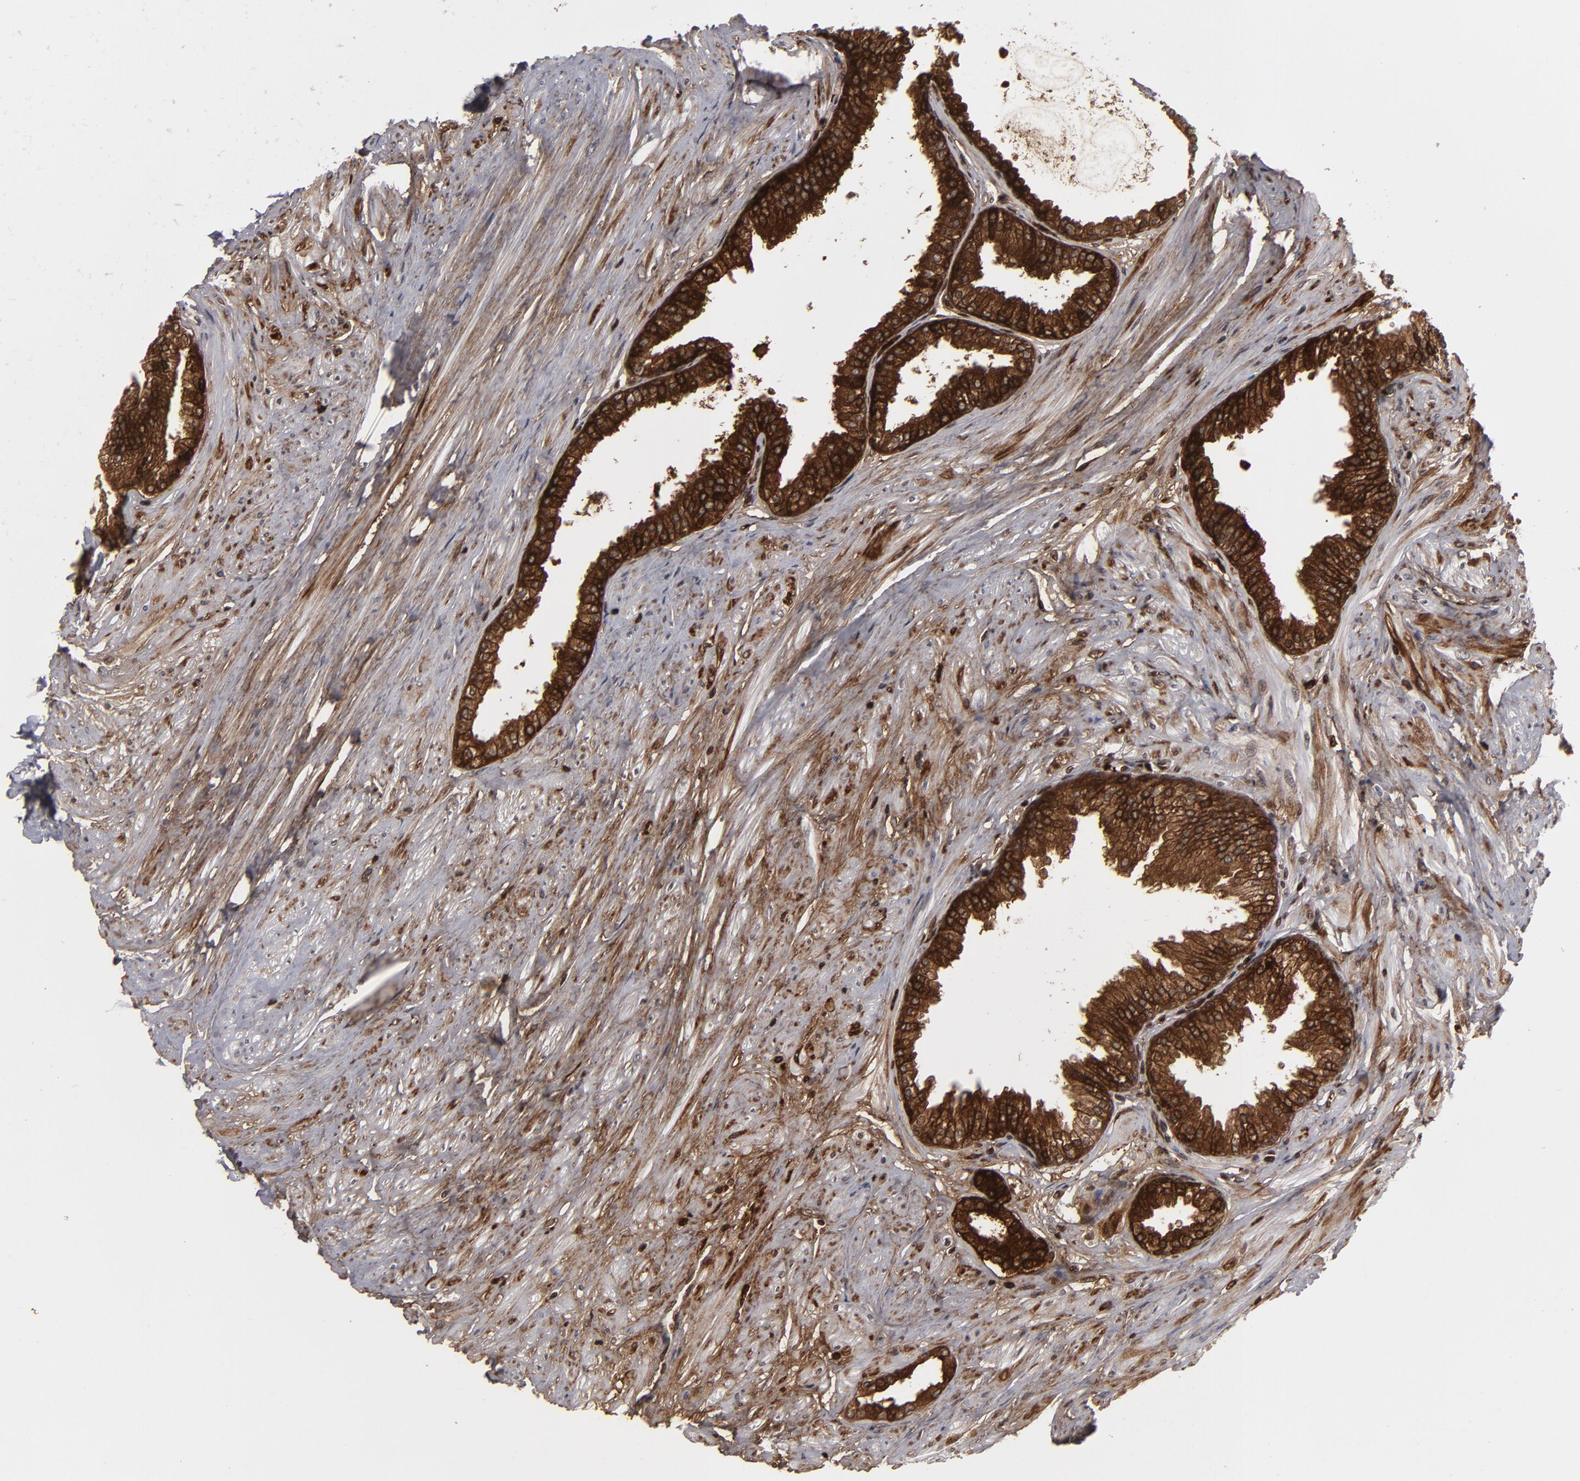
{"staining": {"intensity": "strong", "quantity": "<25%", "location": "cytoplasmic/membranous"}, "tissue": "prostate", "cell_type": "Glandular cells", "image_type": "normal", "snomed": [{"axis": "morphology", "description": "Normal tissue, NOS"}, {"axis": "topography", "description": "Prostate"}], "caption": "Immunohistochemical staining of unremarkable prostate demonstrates <25% levels of strong cytoplasmic/membranous protein staining in about <25% of glandular cells.", "gene": "LRG1", "patient": {"sex": "male", "age": 64}}